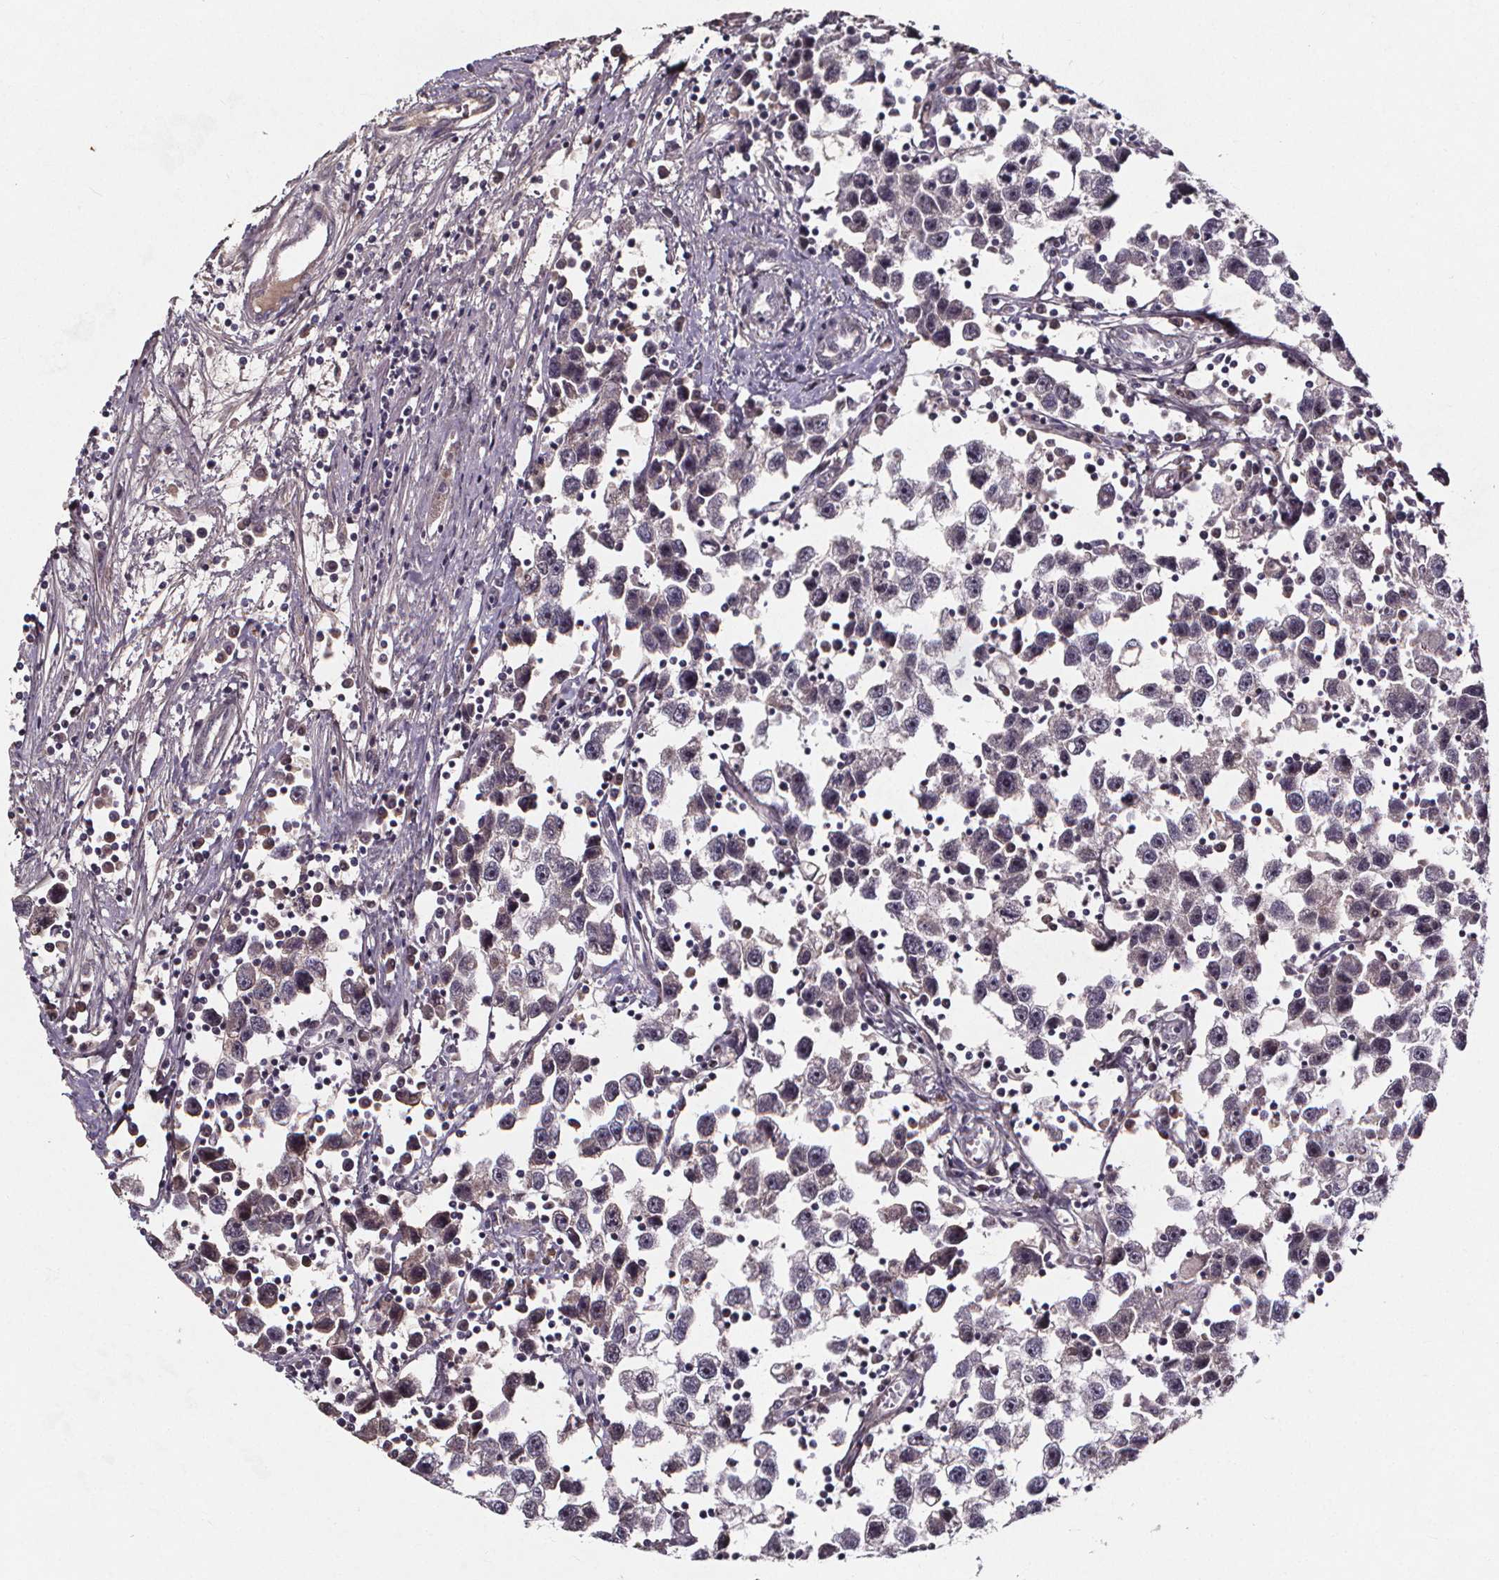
{"staining": {"intensity": "negative", "quantity": "none", "location": "none"}, "tissue": "testis cancer", "cell_type": "Tumor cells", "image_type": "cancer", "snomed": [{"axis": "morphology", "description": "Seminoma, NOS"}, {"axis": "topography", "description": "Testis"}], "caption": "Testis seminoma was stained to show a protein in brown. There is no significant expression in tumor cells. Nuclei are stained in blue.", "gene": "SPAG8", "patient": {"sex": "male", "age": 30}}